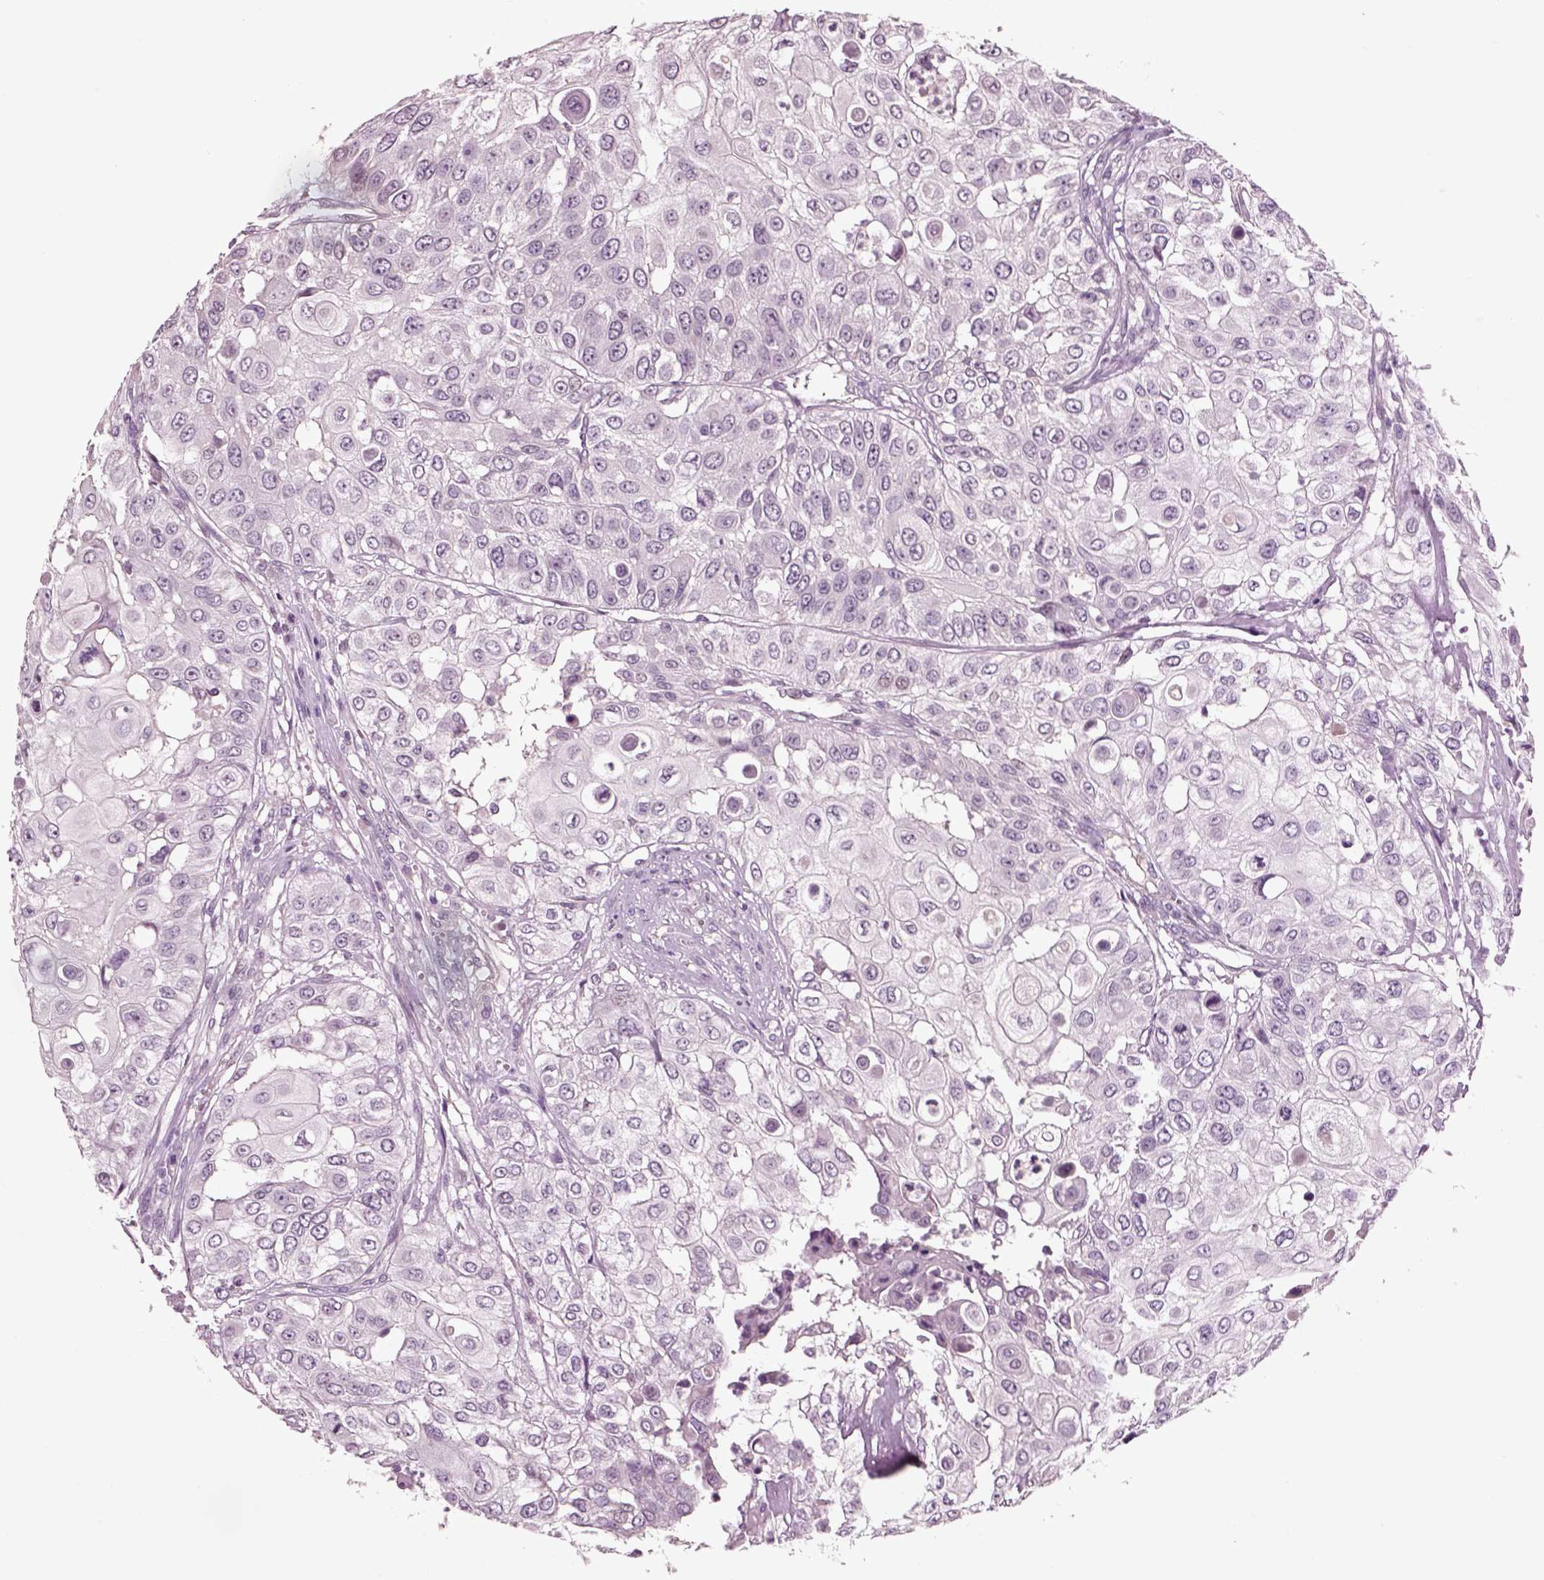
{"staining": {"intensity": "negative", "quantity": "none", "location": "none"}, "tissue": "urothelial cancer", "cell_type": "Tumor cells", "image_type": "cancer", "snomed": [{"axis": "morphology", "description": "Urothelial carcinoma, High grade"}, {"axis": "topography", "description": "Urinary bladder"}], "caption": "Tumor cells are negative for protein expression in human high-grade urothelial carcinoma.", "gene": "CHGB", "patient": {"sex": "female", "age": 79}}